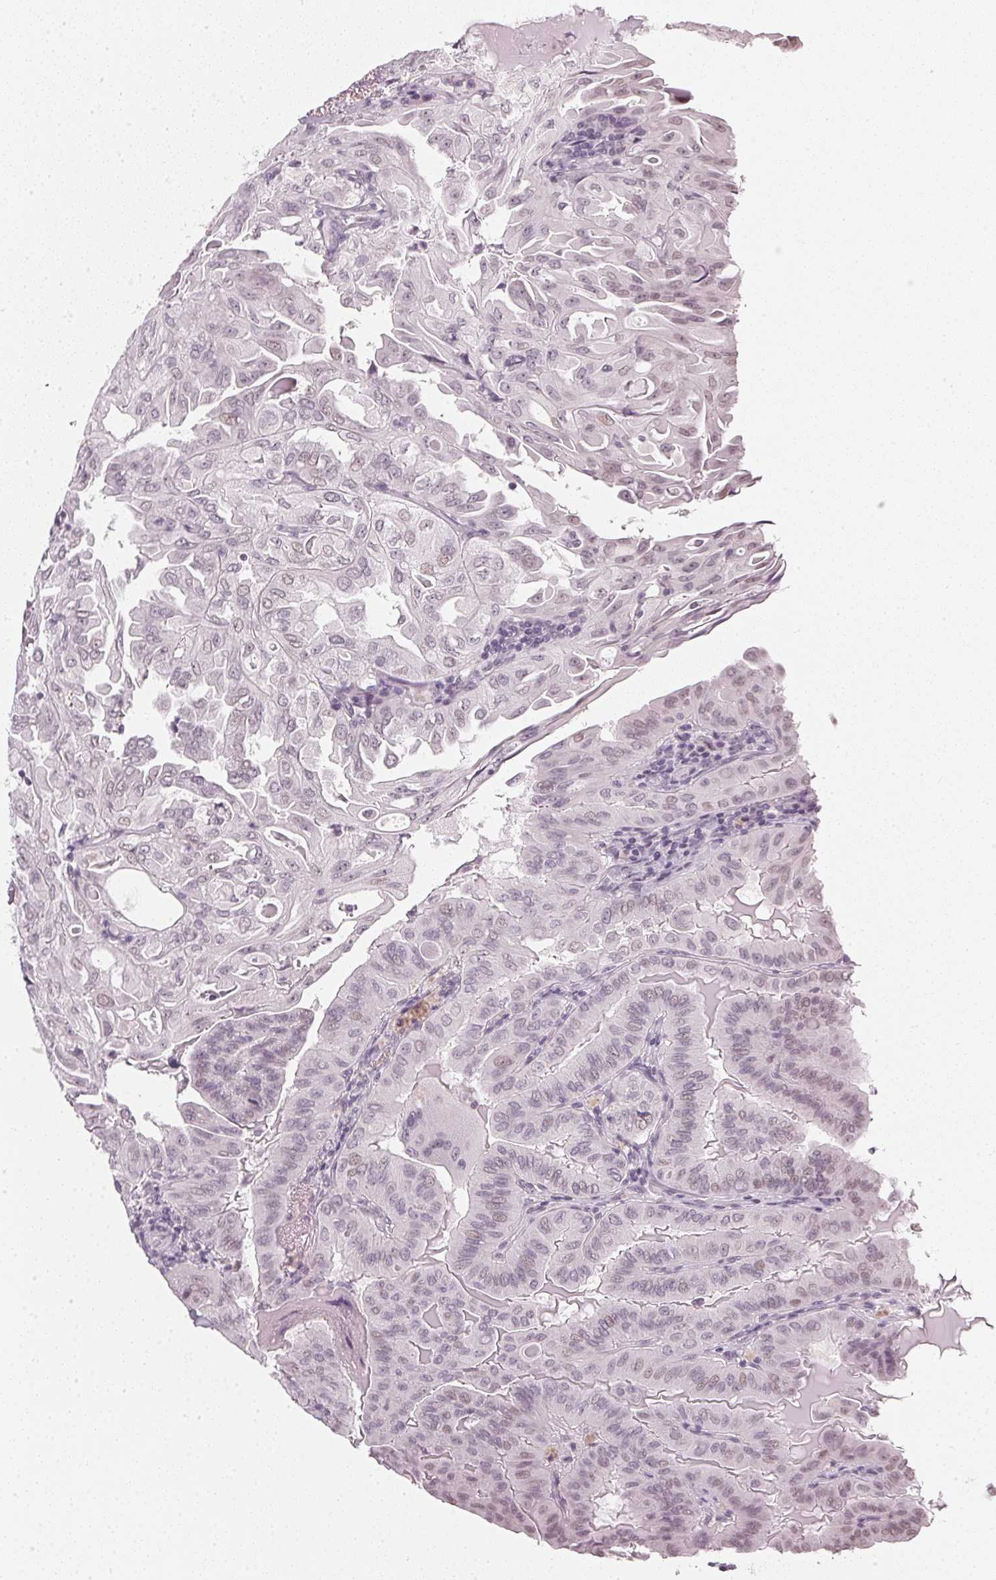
{"staining": {"intensity": "negative", "quantity": "none", "location": "none"}, "tissue": "thyroid cancer", "cell_type": "Tumor cells", "image_type": "cancer", "snomed": [{"axis": "morphology", "description": "Papillary adenocarcinoma, NOS"}, {"axis": "topography", "description": "Thyroid gland"}], "caption": "IHC micrograph of thyroid cancer (papillary adenocarcinoma) stained for a protein (brown), which displays no positivity in tumor cells.", "gene": "DNAJC6", "patient": {"sex": "female", "age": 68}}